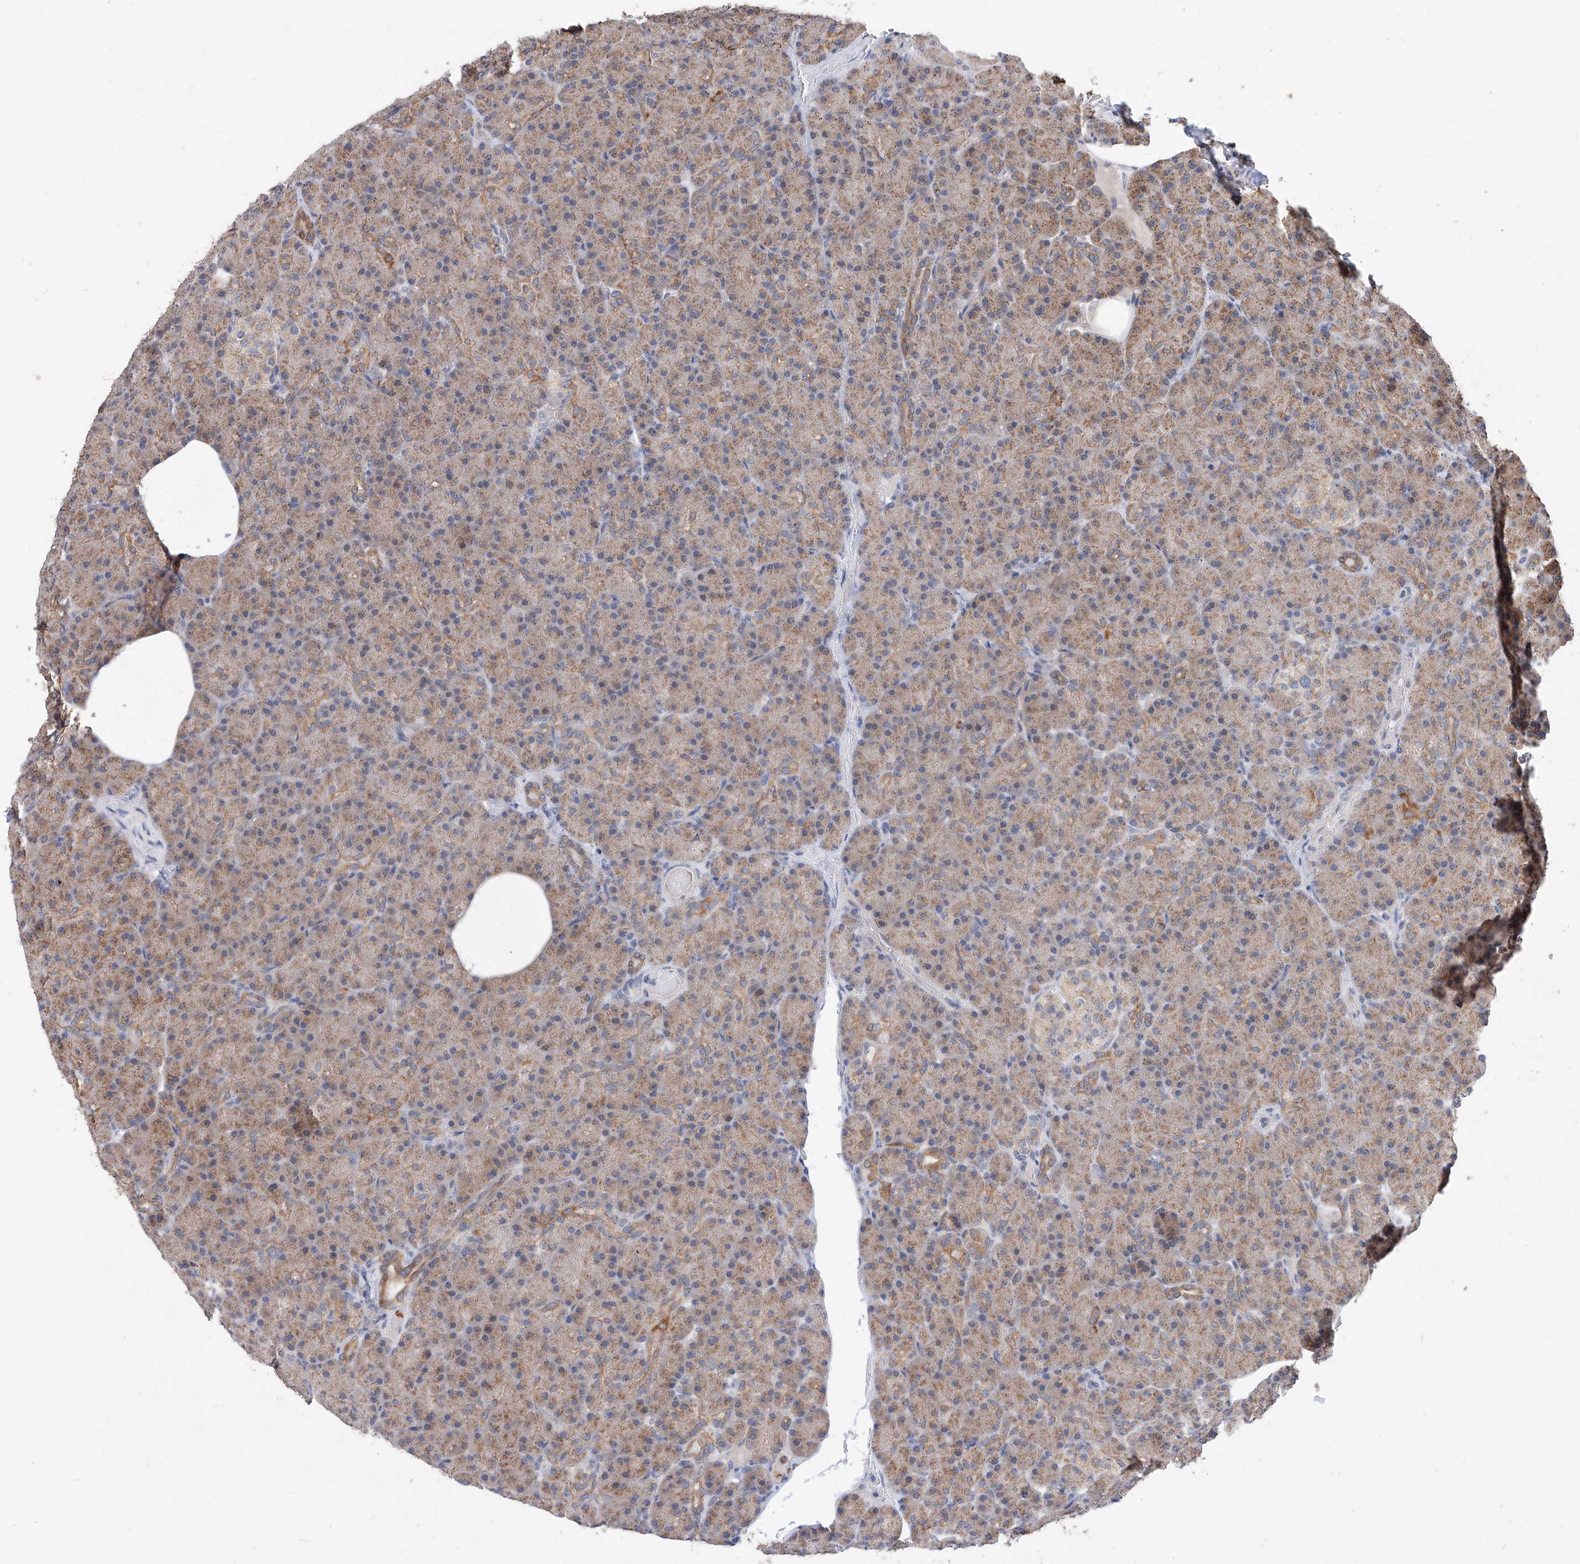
{"staining": {"intensity": "moderate", "quantity": ">75%", "location": "cytoplasmic/membranous"}, "tissue": "pancreas", "cell_type": "Exocrine glandular cells", "image_type": "normal", "snomed": [{"axis": "morphology", "description": "Normal tissue, NOS"}, {"axis": "topography", "description": "Pancreas"}], "caption": "A high-resolution micrograph shows IHC staining of unremarkable pancreas, which displays moderate cytoplasmic/membranous positivity in about >75% of exocrine glandular cells.", "gene": "MFSD4B", "patient": {"sex": "female", "age": 43}}